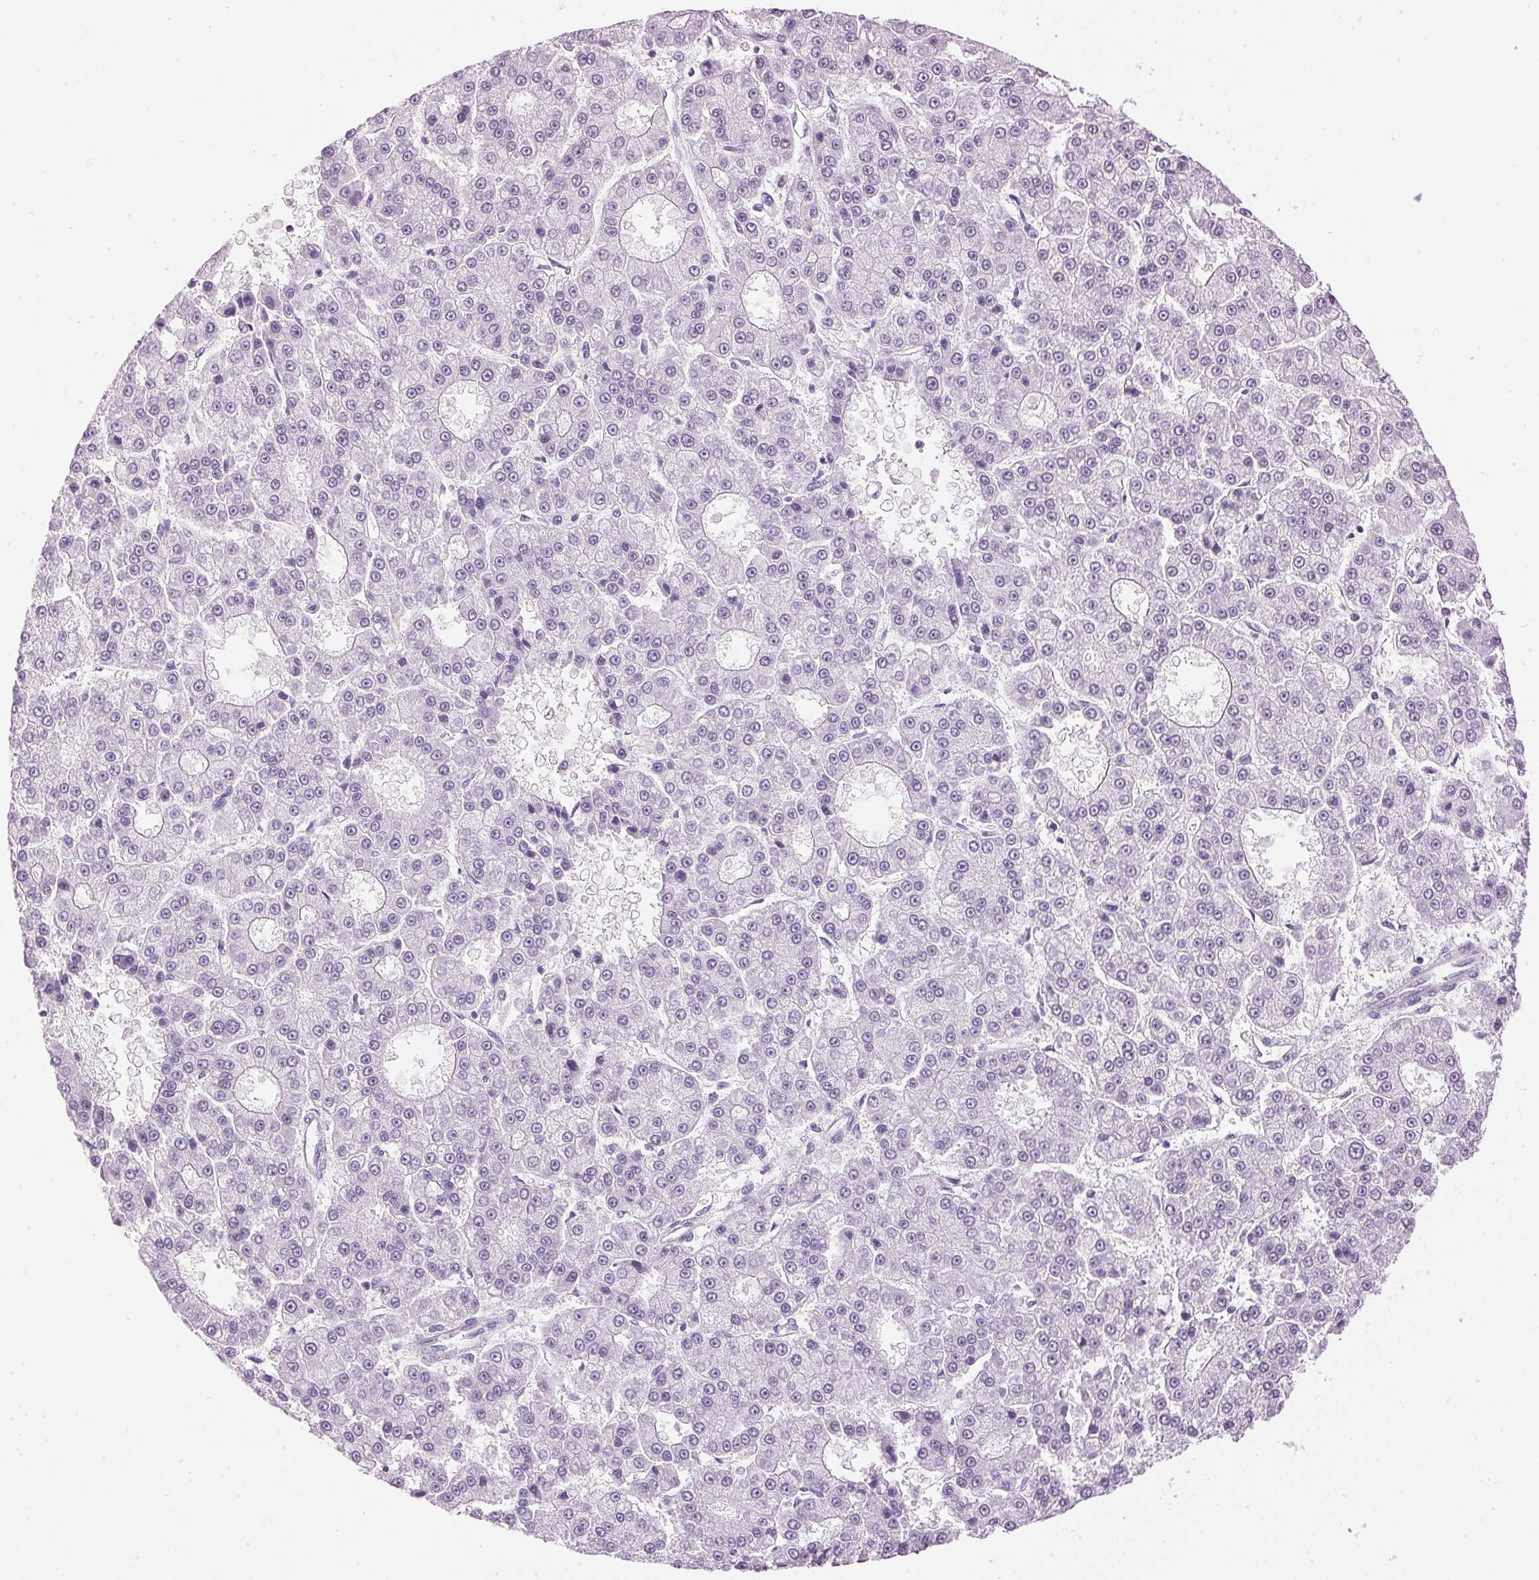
{"staining": {"intensity": "negative", "quantity": "none", "location": "none"}, "tissue": "liver cancer", "cell_type": "Tumor cells", "image_type": "cancer", "snomed": [{"axis": "morphology", "description": "Carcinoma, Hepatocellular, NOS"}, {"axis": "topography", "description": "Liver"}], "caption": "Immunohistochemistry (IHC) of human liver hepatocellular carcinoma exhibits no expression in tumor cells.", "gene": "SP7", "patient": {"sex": "male", "age": 70}}